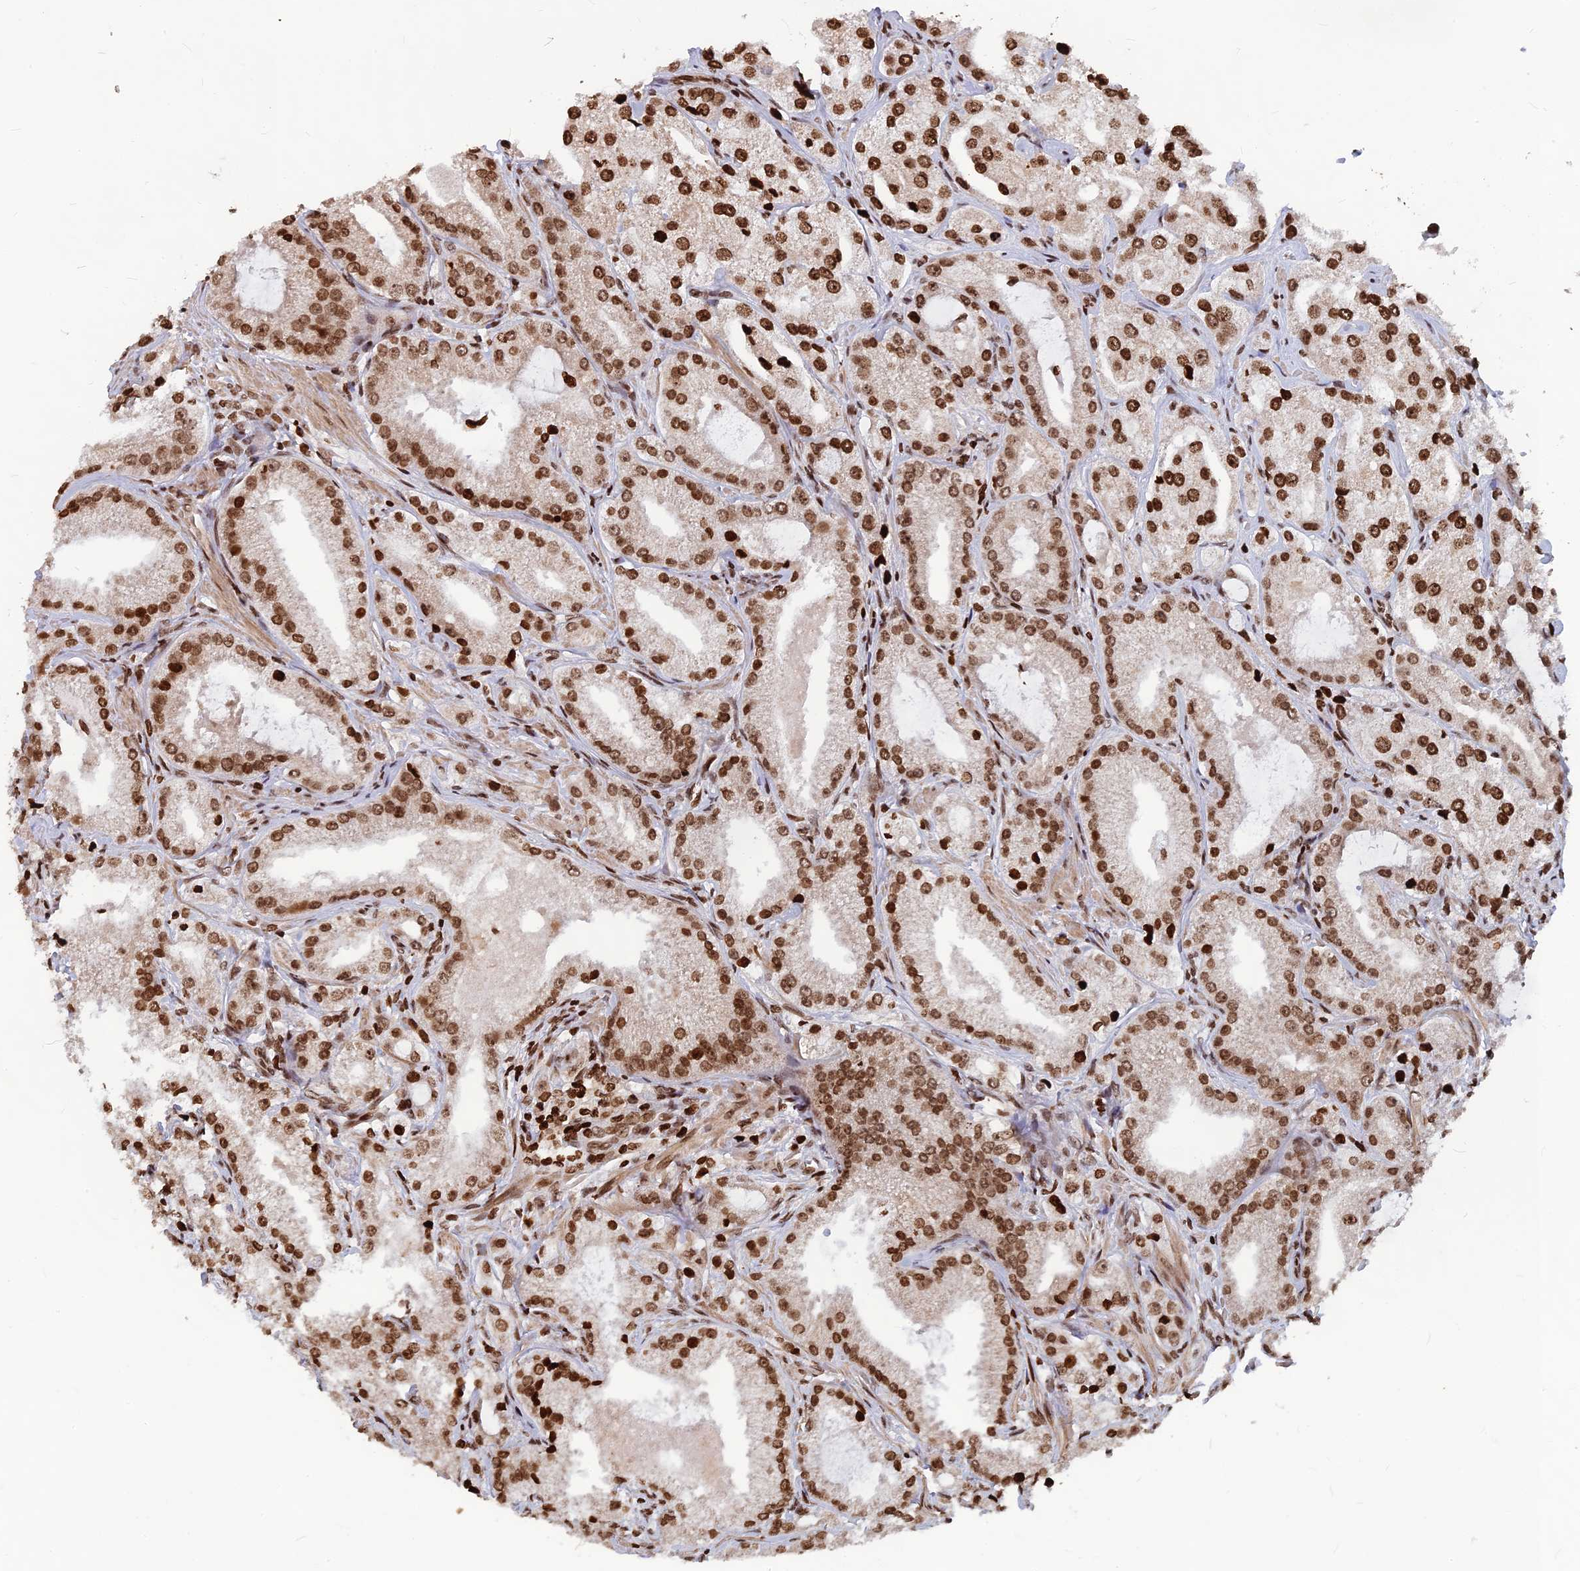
{"staining": {"intensity": "moderate", "quantity": ">75%", "location": "nuclear"}, "tissue": "prostate cancer", "cell_type": "Tumor cells", "image_type": "cancer", "snomed": [{"axis": "morphology", "description": "Adenocarcinoma, Low grade"}, {"axis": "topography", "description": "Prostate"}], "caption": "Protein analysis of low-grade adenocarcinoma (prostate) tissue demonstrates moderate nuclear expression in approximately >75% of tumor cells. The staining was performed using DAB to visualize the protein expression in brown, while the nuclei were stained in blue with hematoxylin (Magnification: 20x).", "gene": "TET2", "patient": {"sex": "male", "age": 69}}